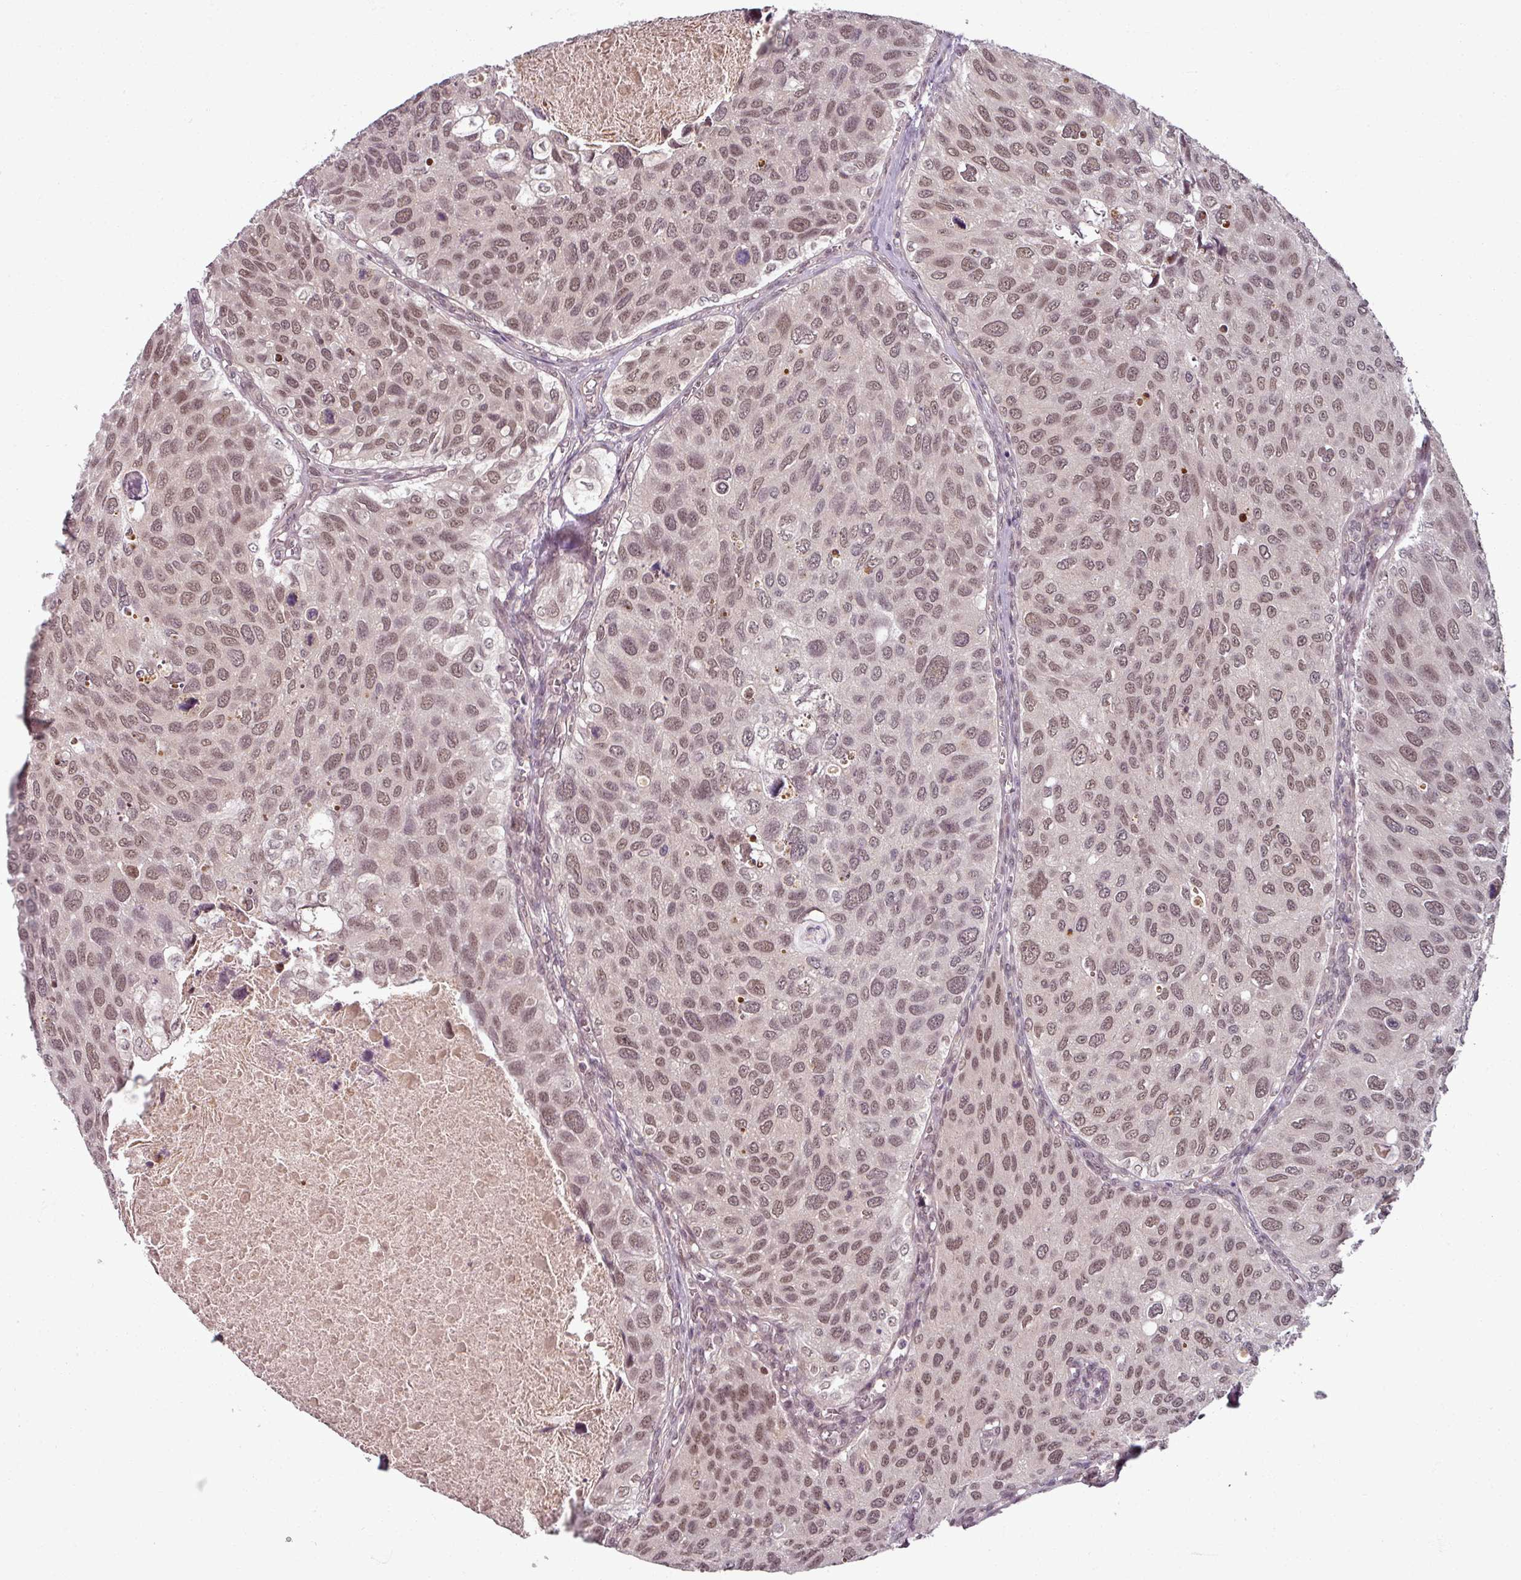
{"staining": {"intensity": "weak", "quantity": "25%-75%", "location": "nuclear"}, "tissue": "urothelial cancer", "cell_type": "Tumor cells", "image_type": "cancer", "snomed": [{"axis": "morphology", "description": "Urothelial carcinoma, NOS"}, {"axis": "topography", "description": "Urinary bladder"}], "caption": "High-magnification brightfield microscopy of urothelial cancer stained with DAB (brown) and counterstained with hematoxylin (blue). tumor cells exhibit weak nuclear positivity is present in approximately25%-75% of cells.", "gene": "POLR2G", "patient": {"sex": "male", "age": 80}}